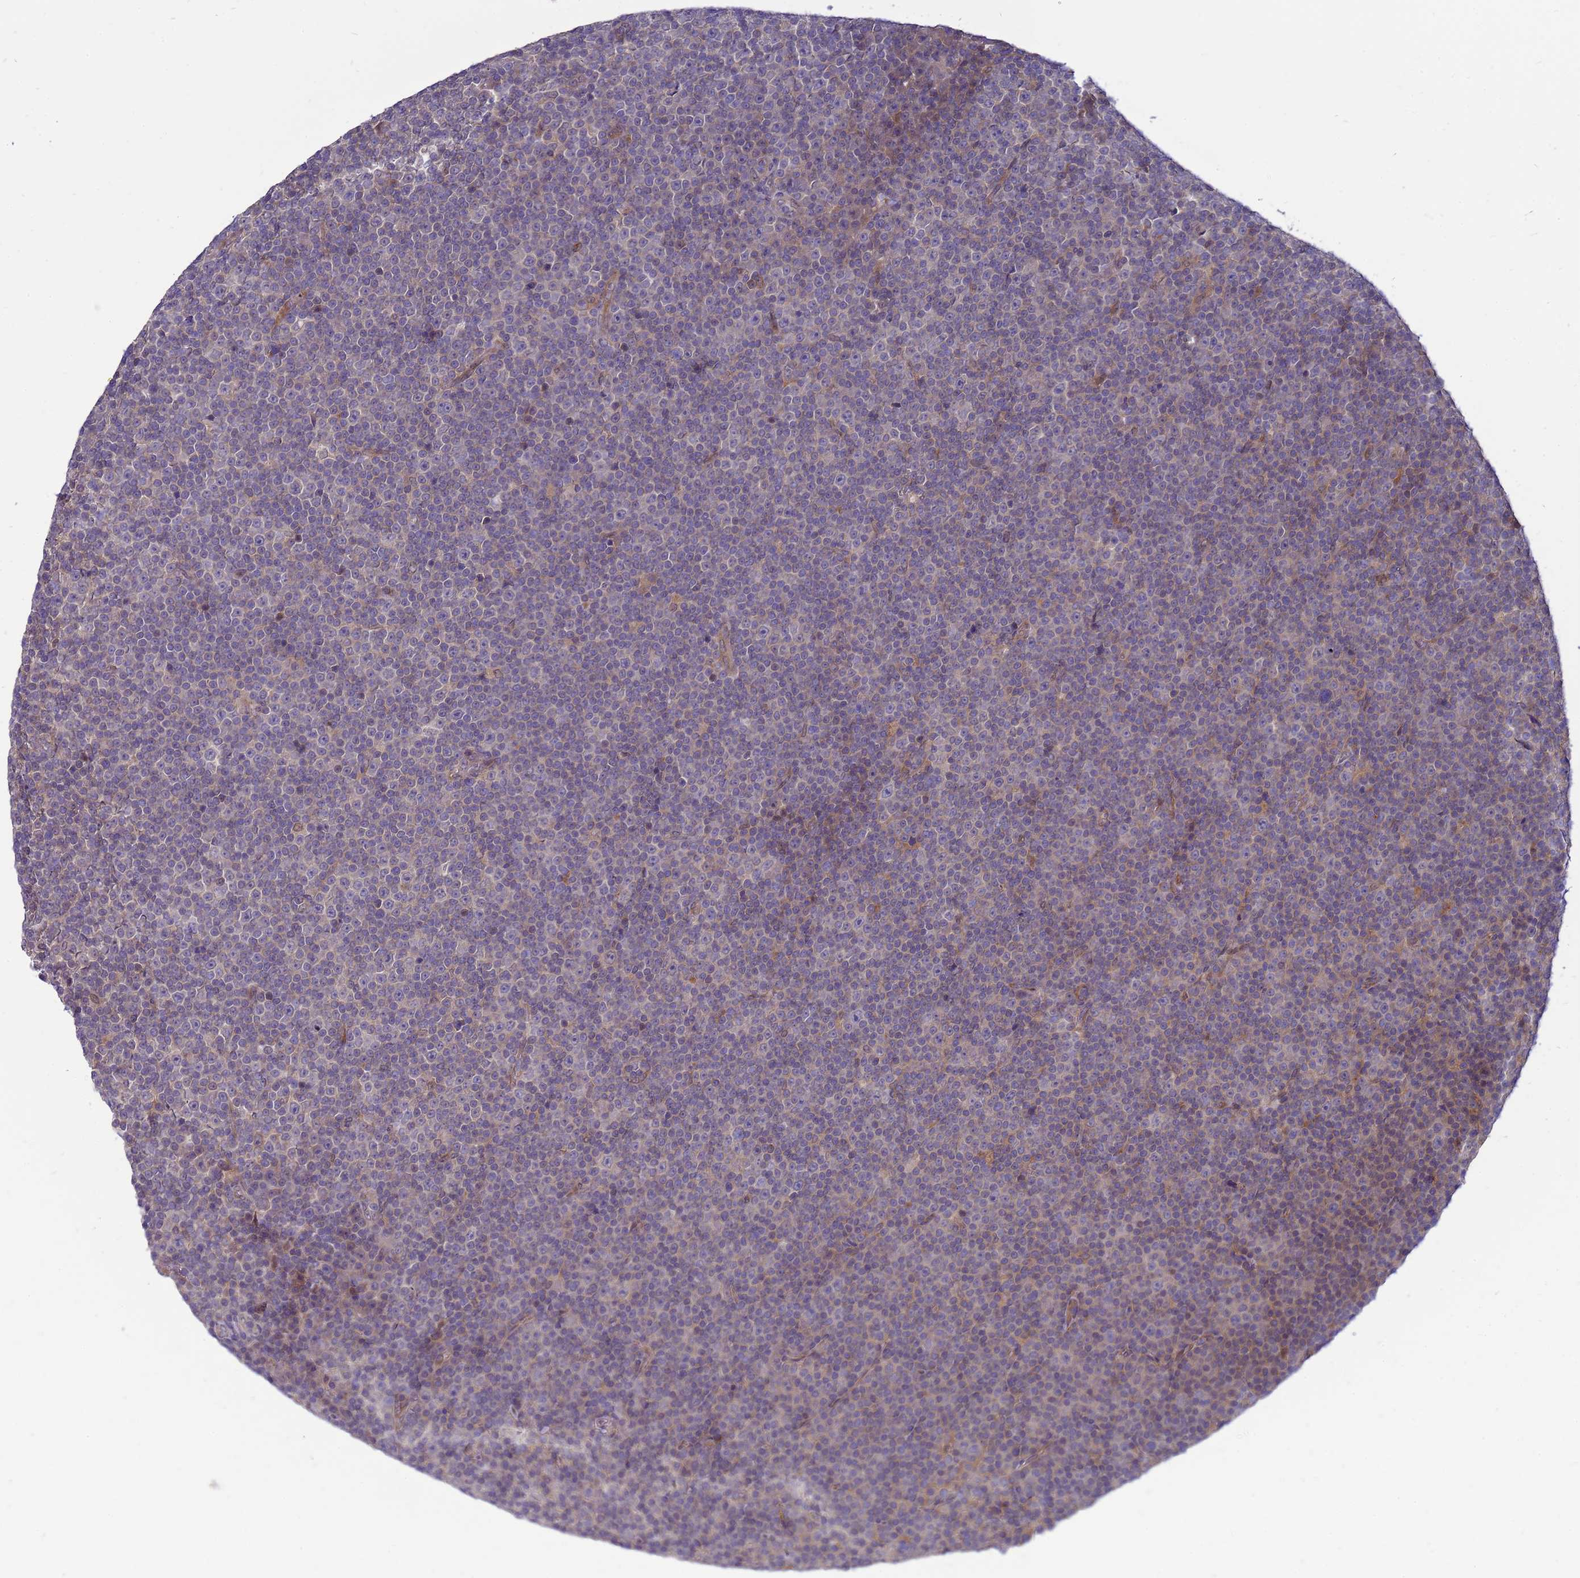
{"staining": {"intensity": "negative", "quantity": "none", "location": "none"}, "tissue": "lymphoma", "cell_type": "Tumor cells", "image_type": "cancer", "snomed": [{"axis": "morphology", "description": "Malignant lymphoma, non-Hodgkin's type, Low grade"}, {"axis": "topography", "description": "Lymph node"}], "caption": "Immunohistochemistry (IHC) micrograph of lymphoma stained for a protein (brown), which exhibits no positivity in tumor cells.", "gene": "ENOPH1", "patient": {"sex": "female", "age": 67}}